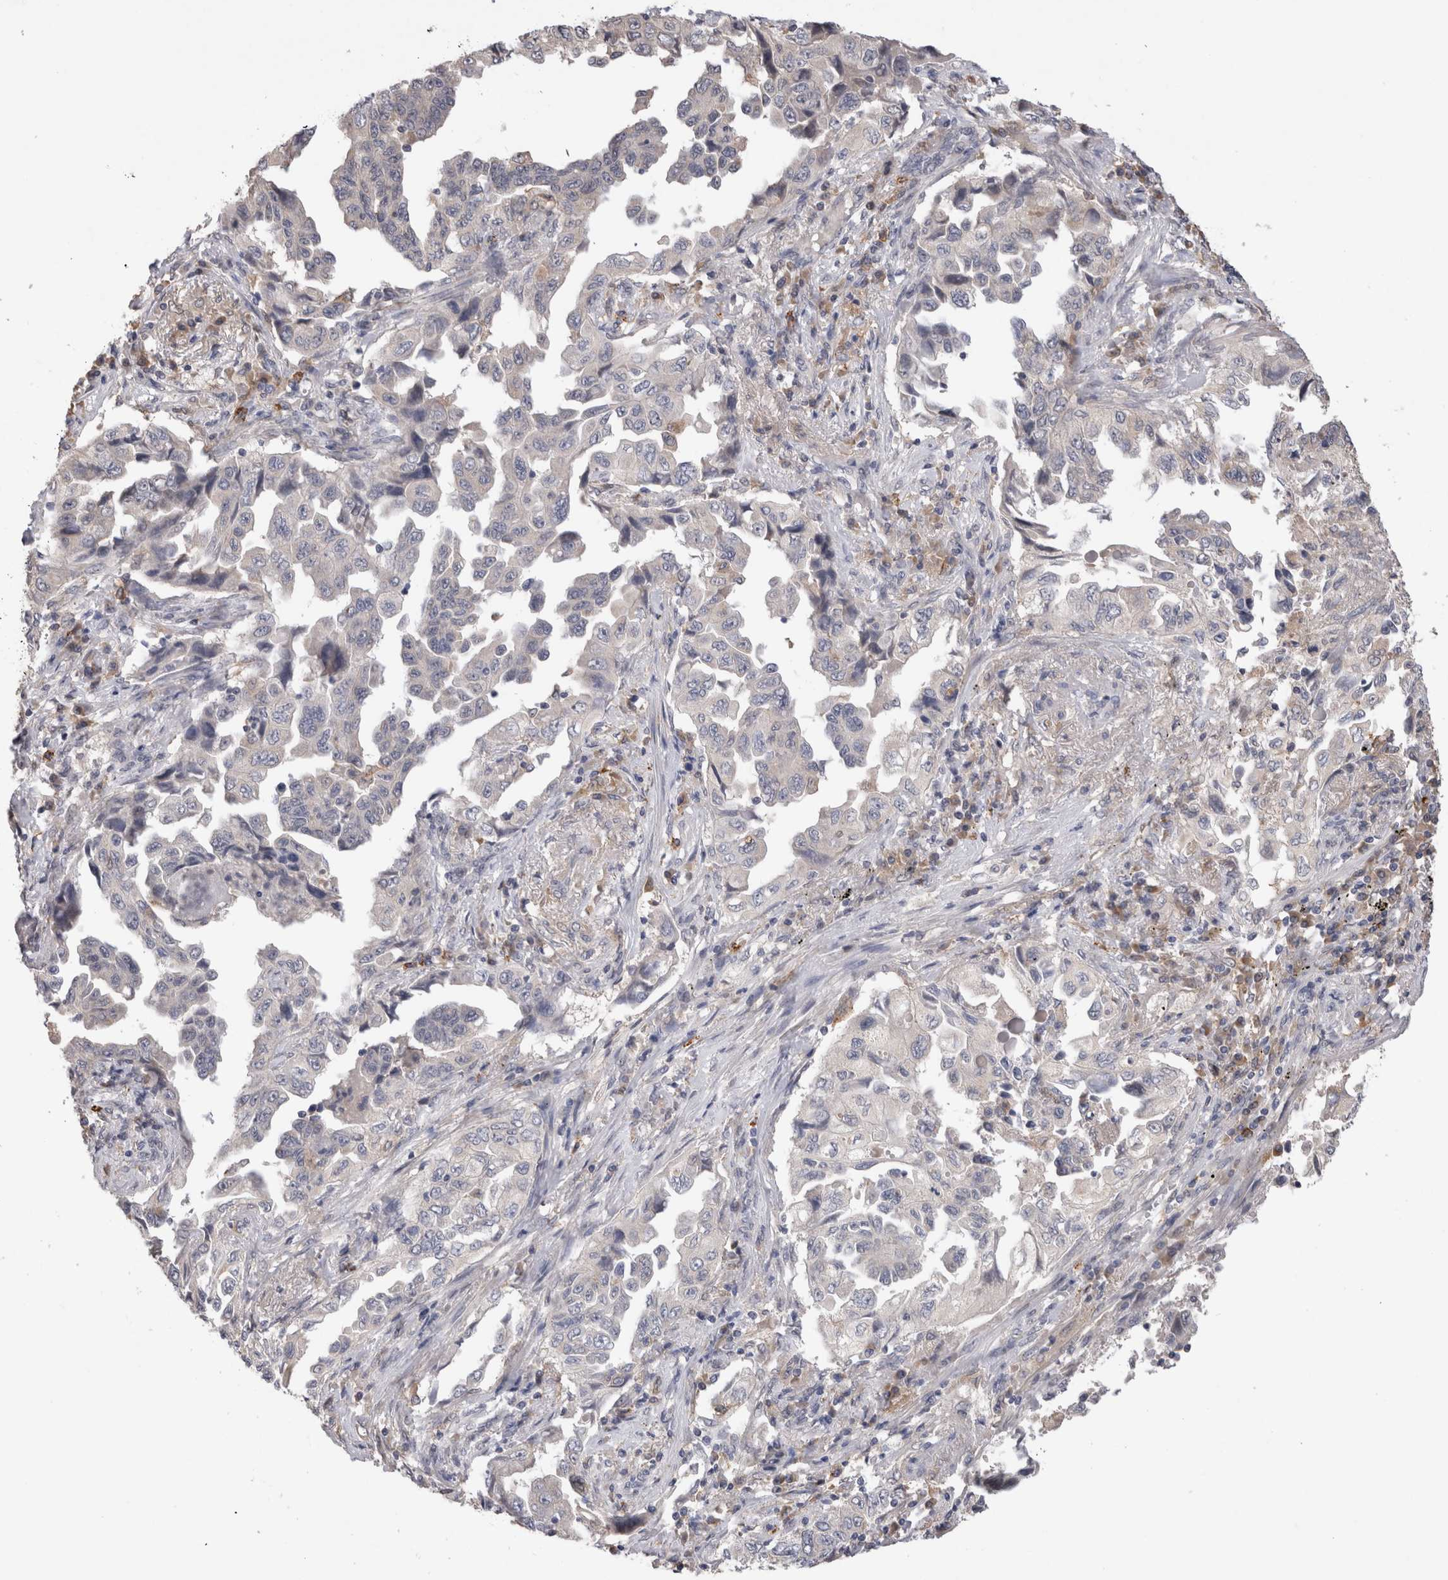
{"staining": {"intensity": "negative", "quantity": "none", "location": "none"}, "tissue": "lung cancer", "cell_type": "Tumor cells", "image_type": "cancer", "snomed": [{"axis": "morphology", "description": "Adenocarcinoma, NOS"}, {"axis": "topography", "description": "Lung"}], "caption": "DAB immunohistochemical staining of lung cancer exhibits no significant expression in tumor cells.", "gene": "VSIG4", "patient": {"sex": "female", "age": 51}}